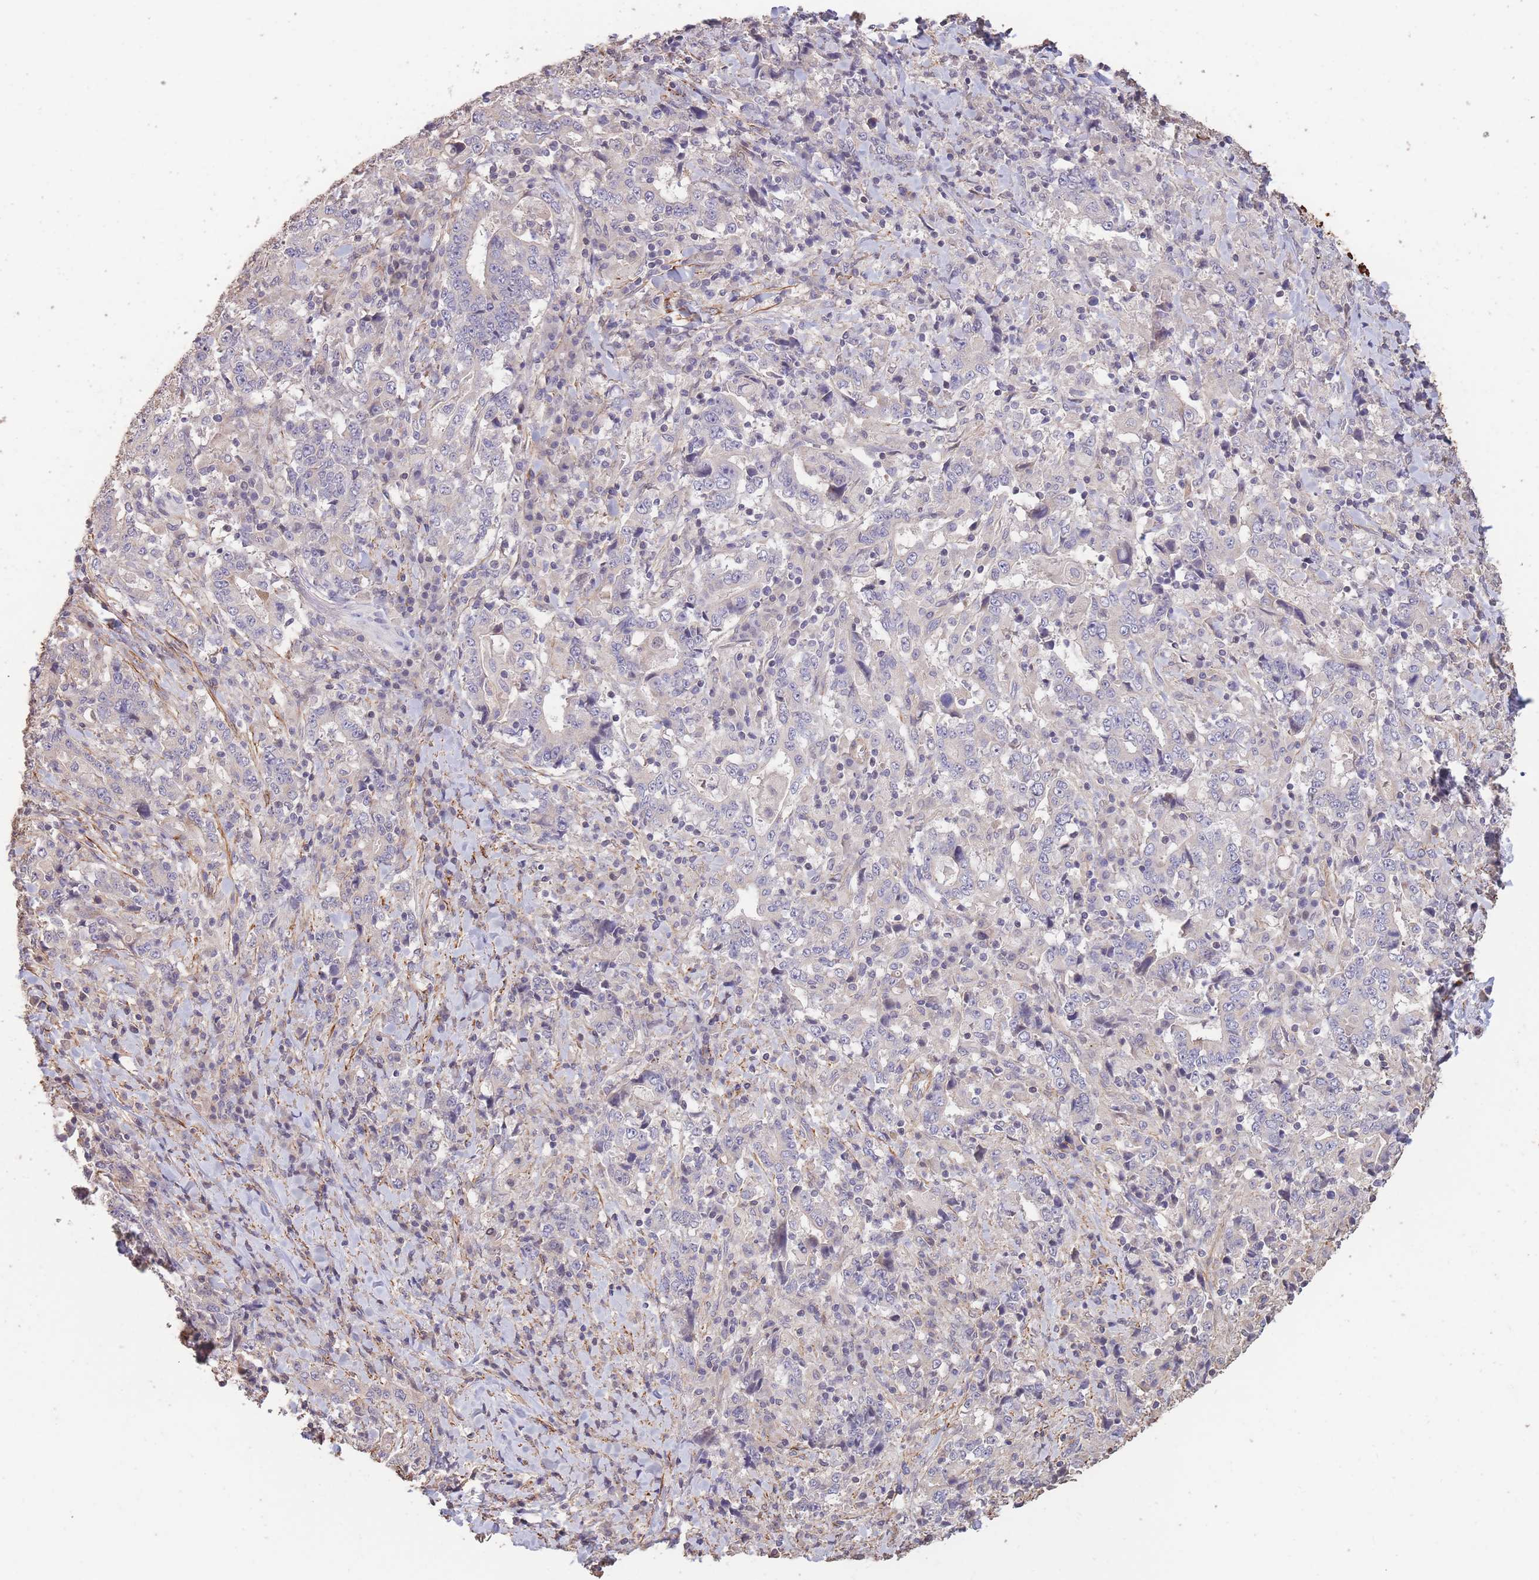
{"staining": {"intensity": "negative", "quantity": "none", "location": "none"}, "tissue": "stomach cancer", "cell_type": "Tumor cells", "image_type": "cancer", "snomed": [{"axis": "morphology", "description": "Normal tissue, NOS"}, {"axis": "morphology", "description": "Adenocarcinoma, NOS"}, {"axis": "topography", "description": "Stomach, upper"}, {"axis": "topography", "description": "Stomach"}], "caption": "Stomach cancer was stained to show a protein in brown. There is no significant positivity in tumor cells.", "gene": "NLRC4", "patient": {"sex": "male", "age": 59}}